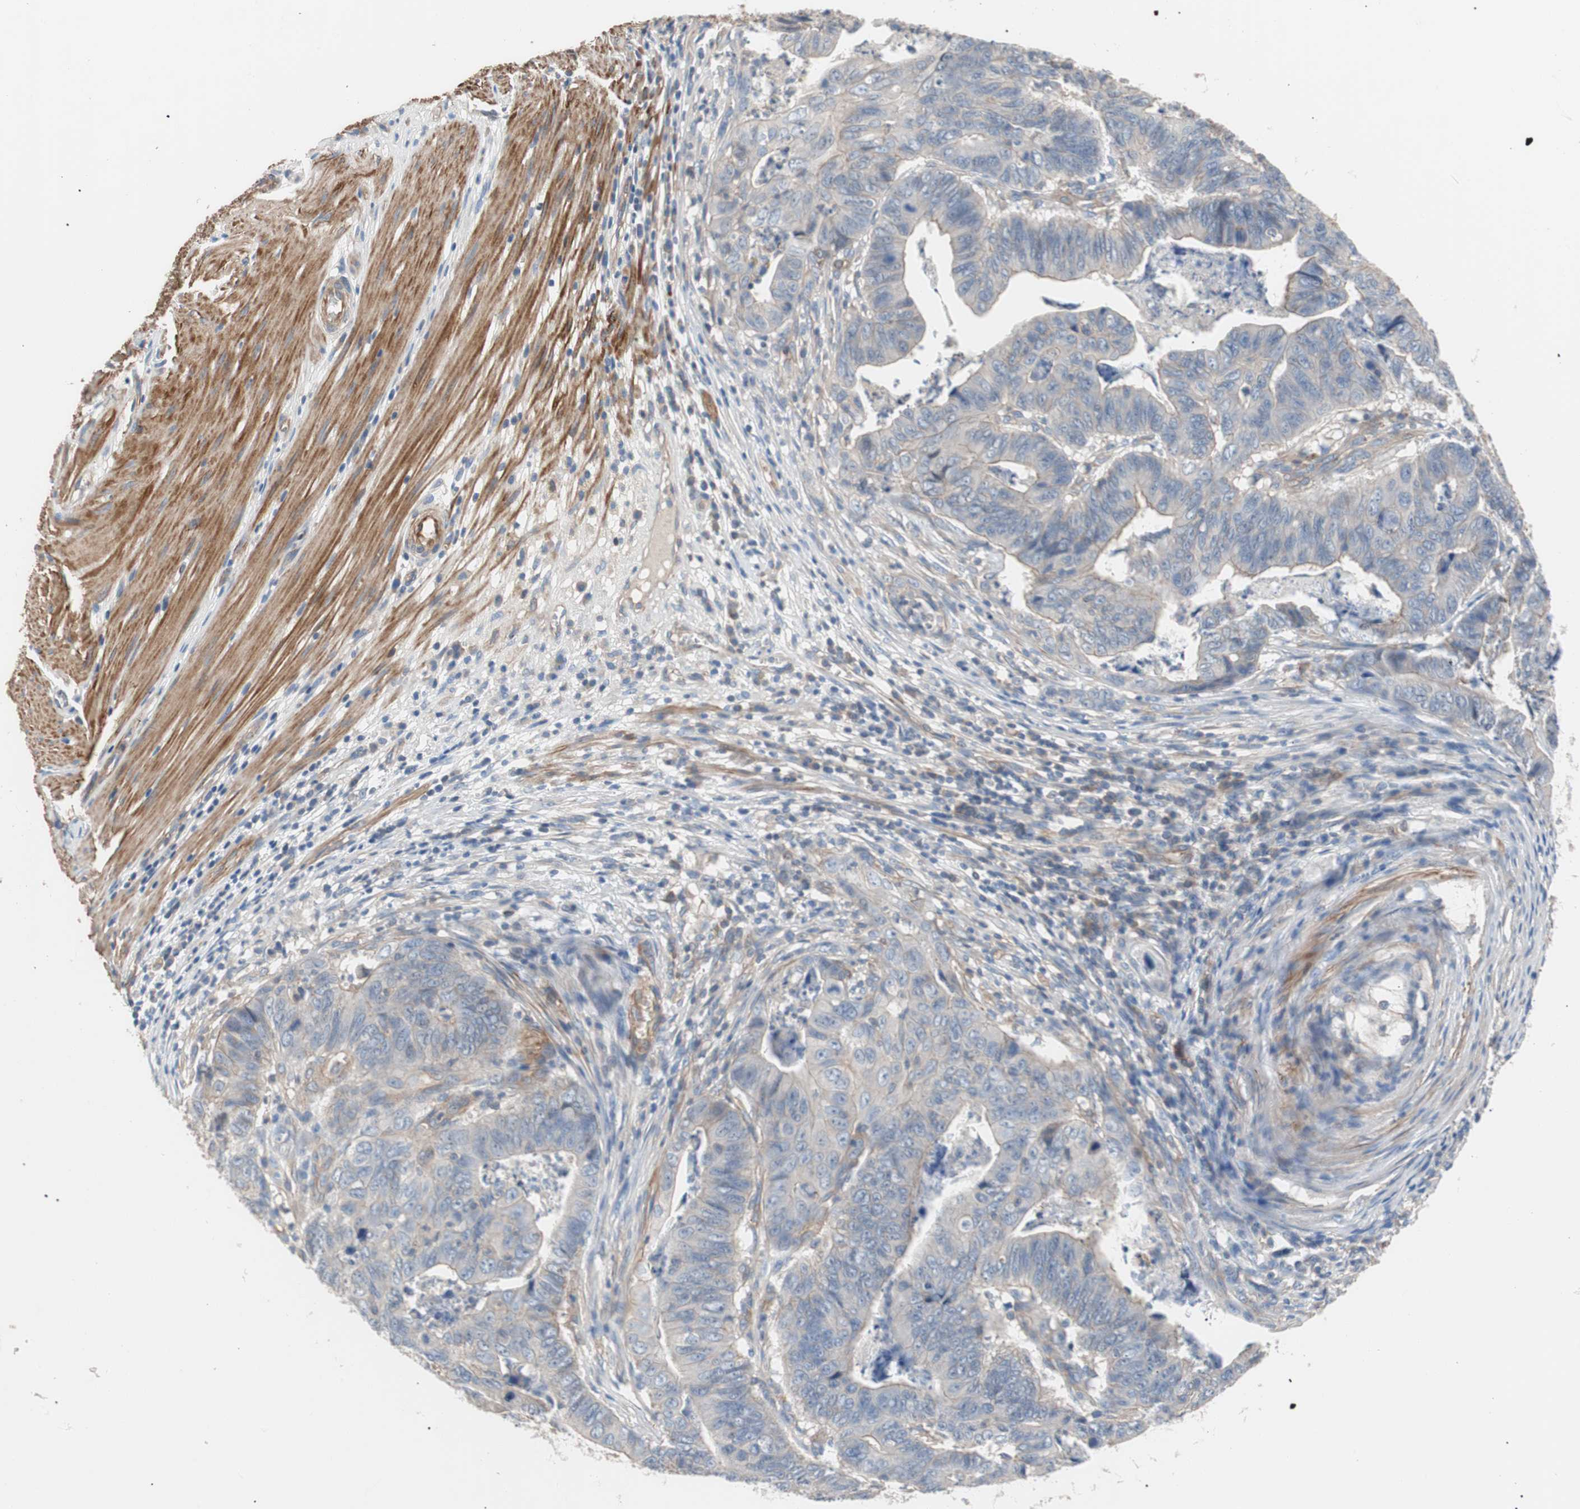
{"staining": {"intensity": "weak", "quantity": "<25%", "location": "cytoplasmic/membranous"}, "tissue": "stomach cancer", "cell_type": "Tumor cells", "image_type": "cancer", "snomed": [{"axis": "morphology", "description": "Adenocarcinoma, NOS"}, {"axis": "topography", "description": "Stomach, lower"}], "caption": "High magnification brightfield microscopy of stomach cancer (adenocarcinoma) stained with DAB (3,3'-diaminobenzidine) (brown) and counterstained with hematoxylin (blue): tumor cells show no significant positivity. Nuclei are stained in blue.", "gene": "GPR160", "patient": {"sex": "male", "age": 77}}